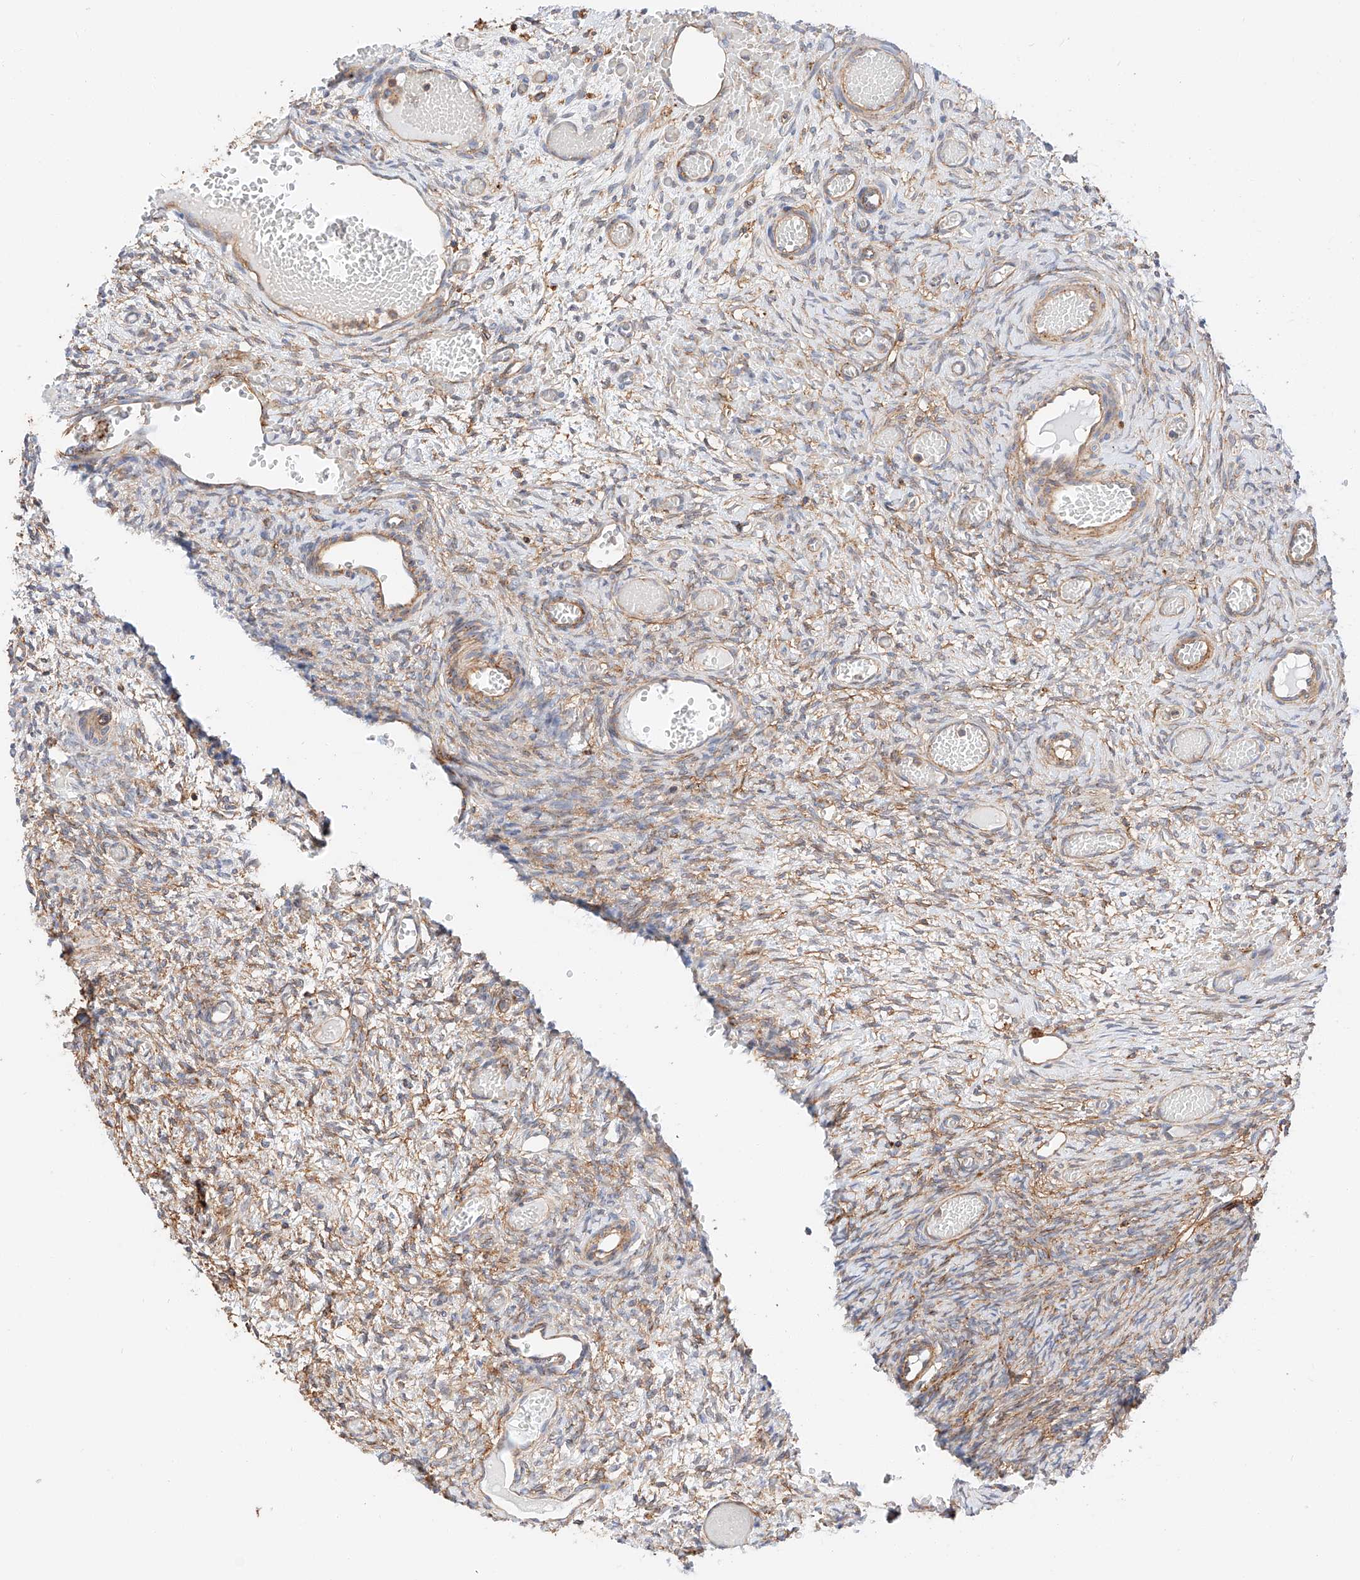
{"staining": {"intensity": "weak", "quantity": "25%-75%", "location": "cytoplasmic/membranous"}, "tissue": "ovary", "cell_type": "Ovarian stroma cells", "image_type": "normal", "snomed": [{"axis": "morphology", "description": "Adenocarcinoma, NOS"}, {"axis": "topography", "description": "Endometrium"}], "caption": "A photomicrograph of human ovary stained for a protein exhibits weak cytoplasmic/membranous brown staining in ovarian stroma cells.", "gene": "ENSG00000259132", "patient": {"sex": "female", "age": 32}}